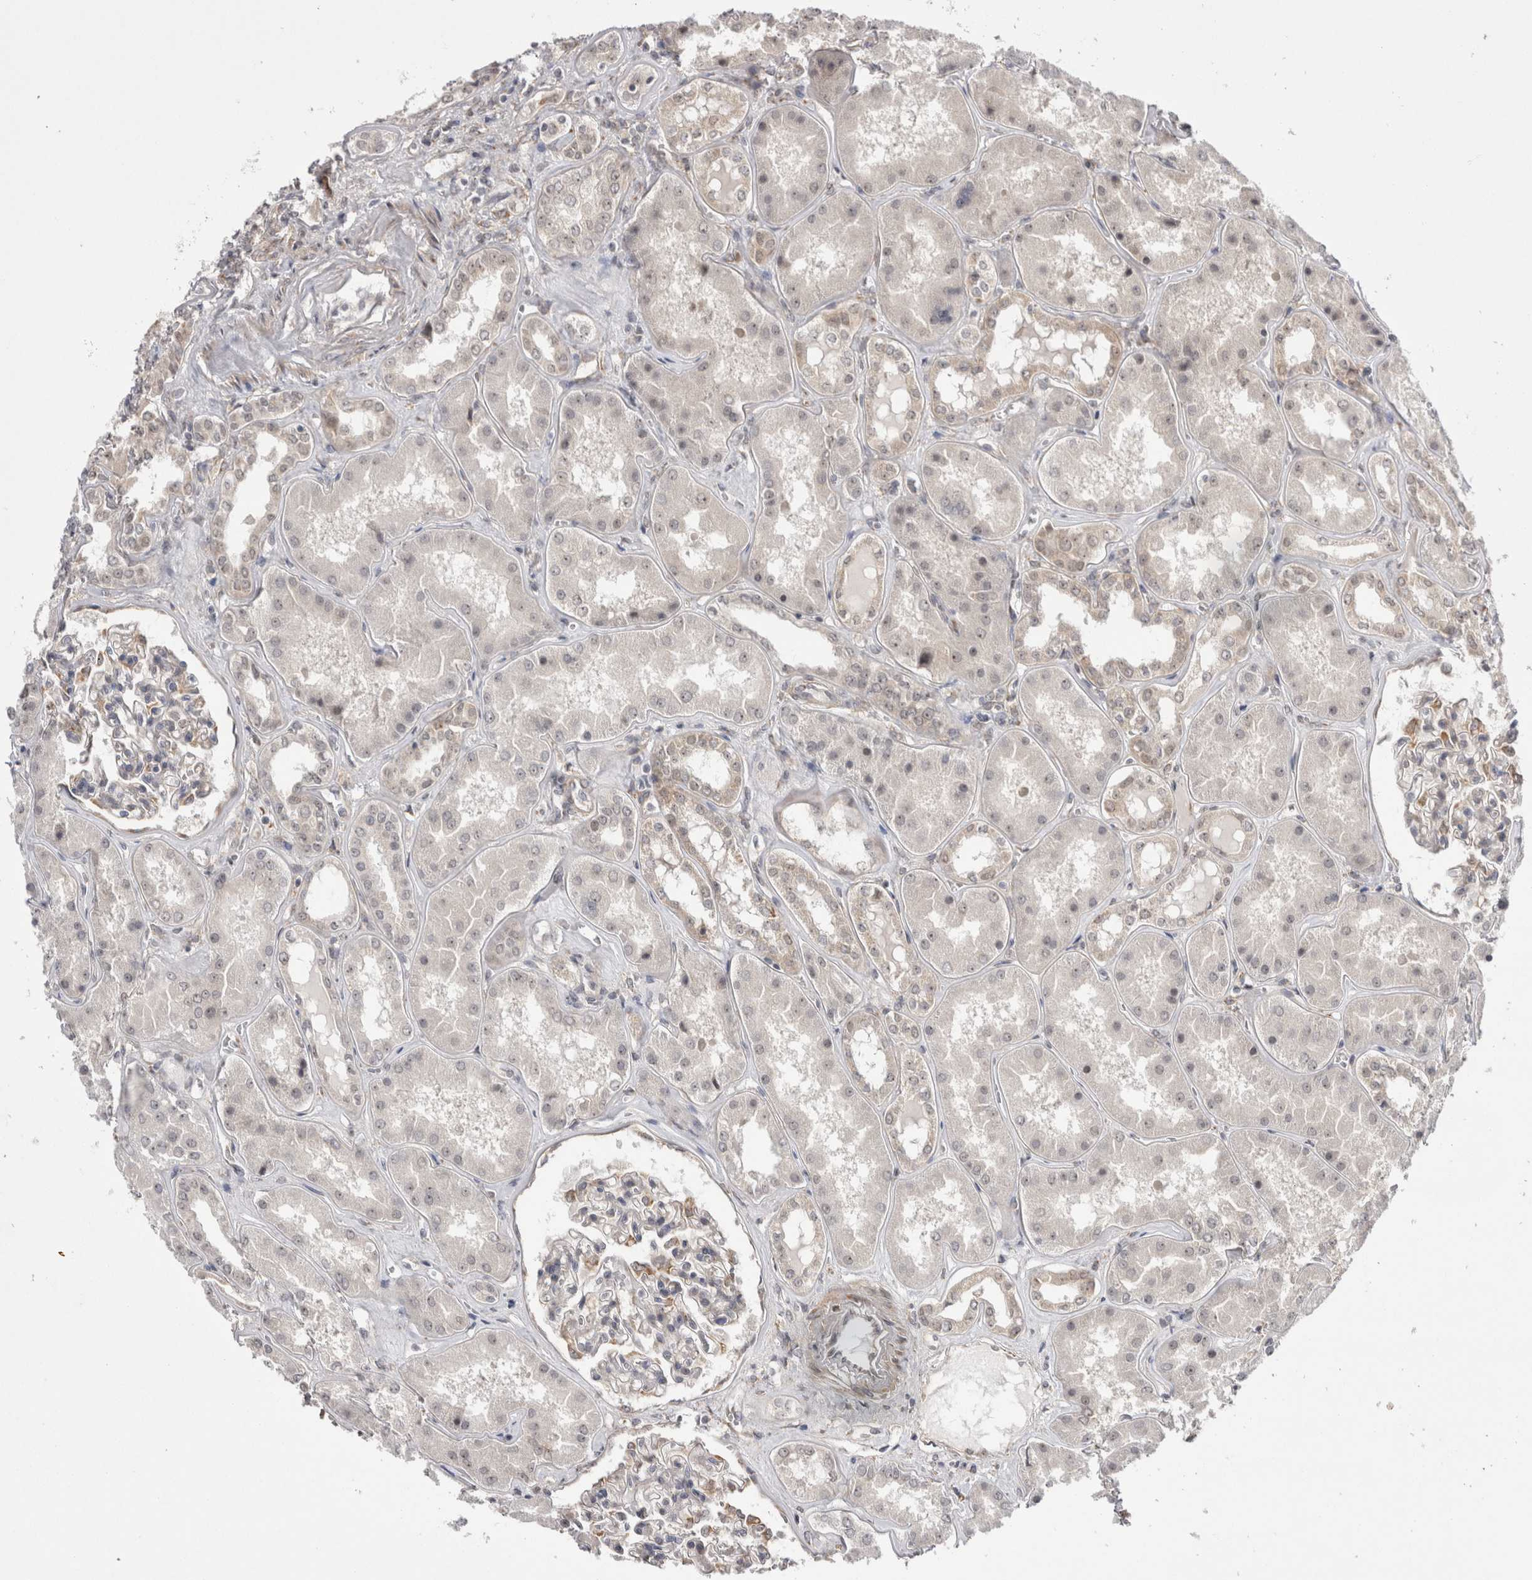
{"staining": {"intensity": "weak", "quantity": "25%-75%", "location": "cytoplasmic/membranous"}, "tissue": "kidney", "cell_type": "Cells in glomeruli", "image_type": "normal", "snomed": [{"axis": "morphology", "description": "Normal tissue, NOS"}, {"axis": "topography", "description": "Kidney"}], "caption": "Immunohistochemistry (IHC) of normal kidney reveals low levels of weak cytoplasmic/membranous positivity in approximately 25%-75% of cells in glomeruli. (DAB (3,3'-diaminobenzidine) IHC with brightfield microscopy, high magnification).", "gene": "EXOSC4", "patient": {"sex": "female", "age": 56}}